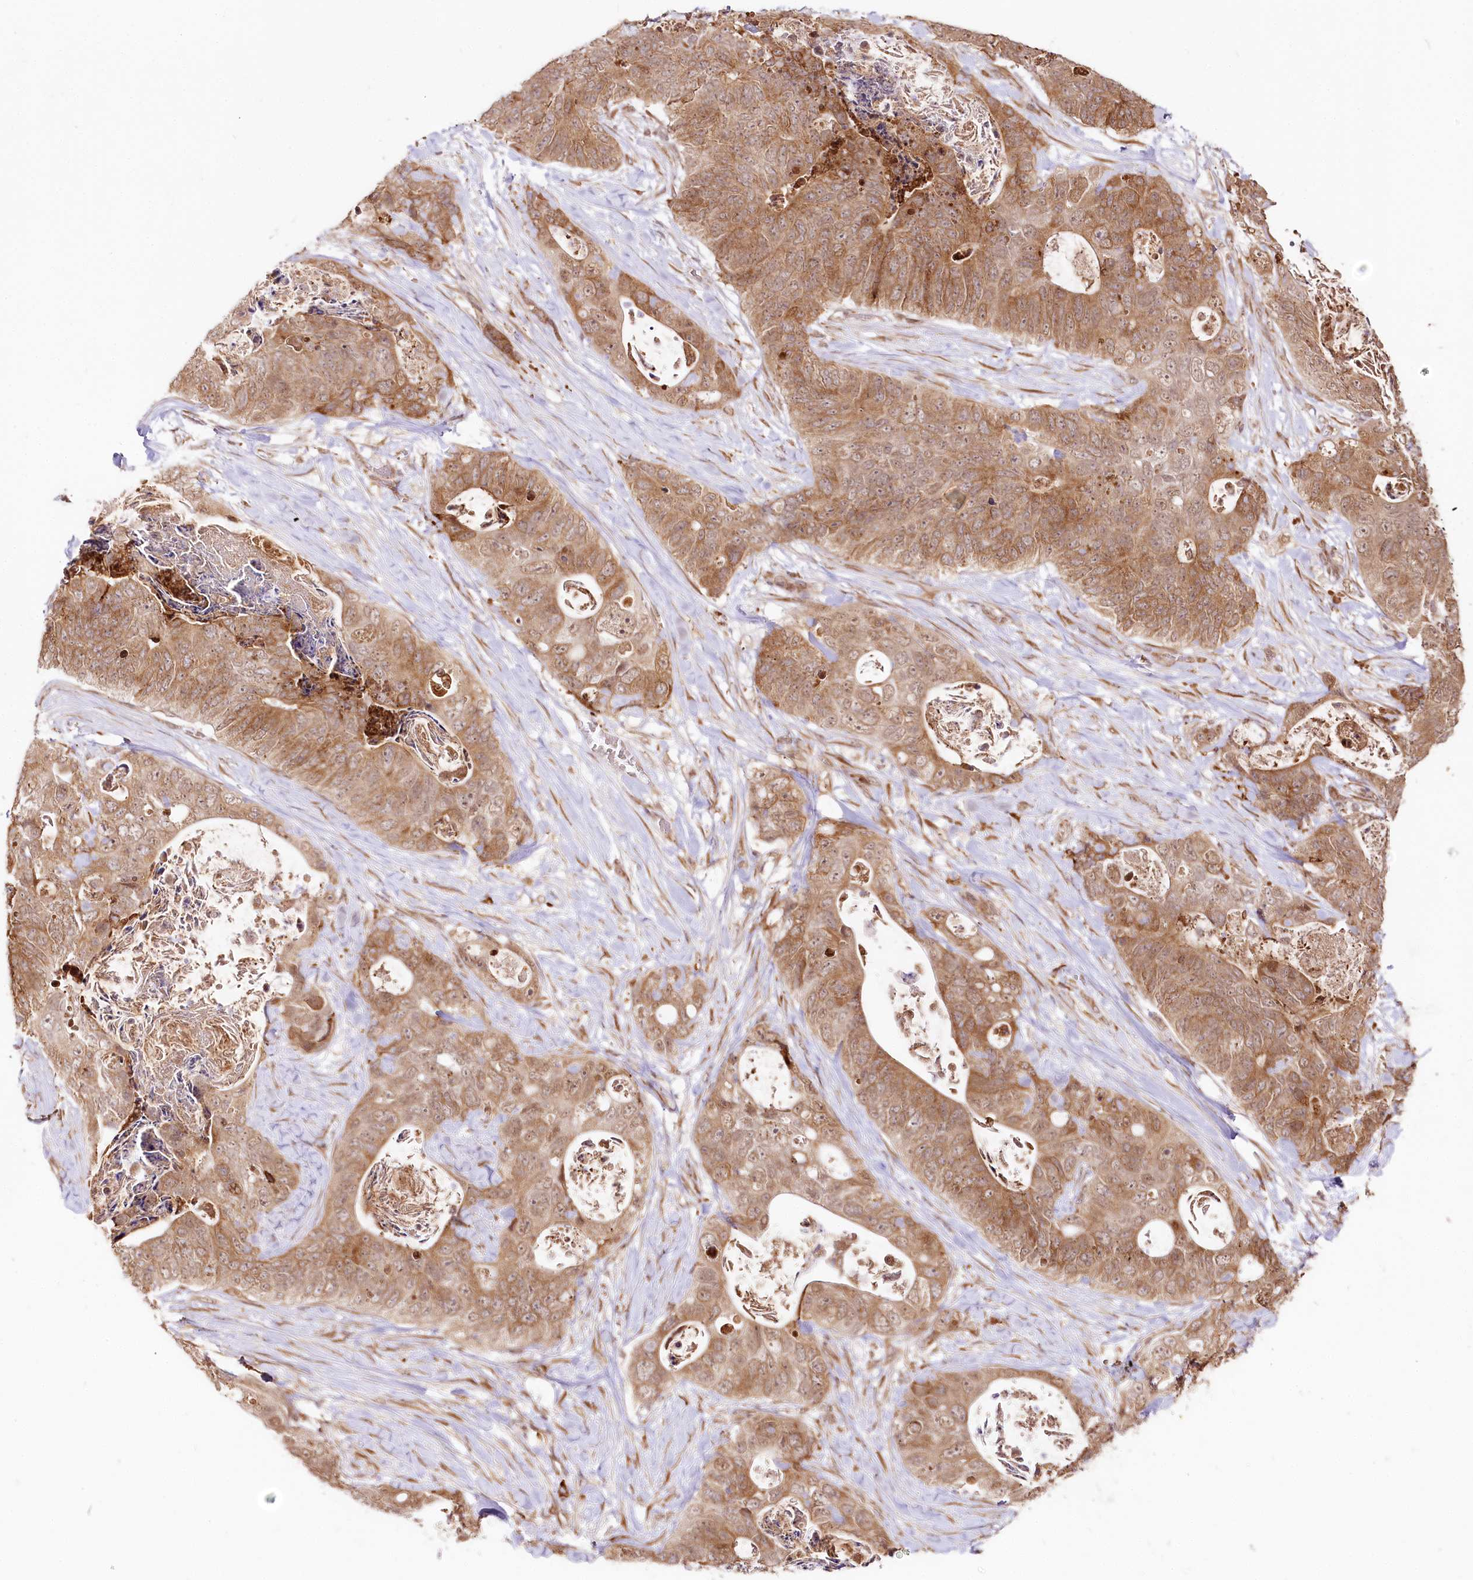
{"staining": {"intensity": "moderate", "quantity": ">75%", "location": "cytoplasmic/membranous"}, "tissue": "stomach cancer", "cell_type": "Tumor cells", "image_type": "cancer", "snomed": [{"axis": "morphology", "description": "Adenocarcinoma, NOS"}, {"axis": "topography", "description": "Stomach"}], "caption": "Immunohistochemistry micrograph of human adenocarcinoma (stomach) stained for a protein (brown), which exhibits medium levels of moderate cytoplasmic/membranous expression in approximately >75% of tumor cells.", "gene": "ENSG00000144785", "patient": {"sex": "female", "age": 89}}